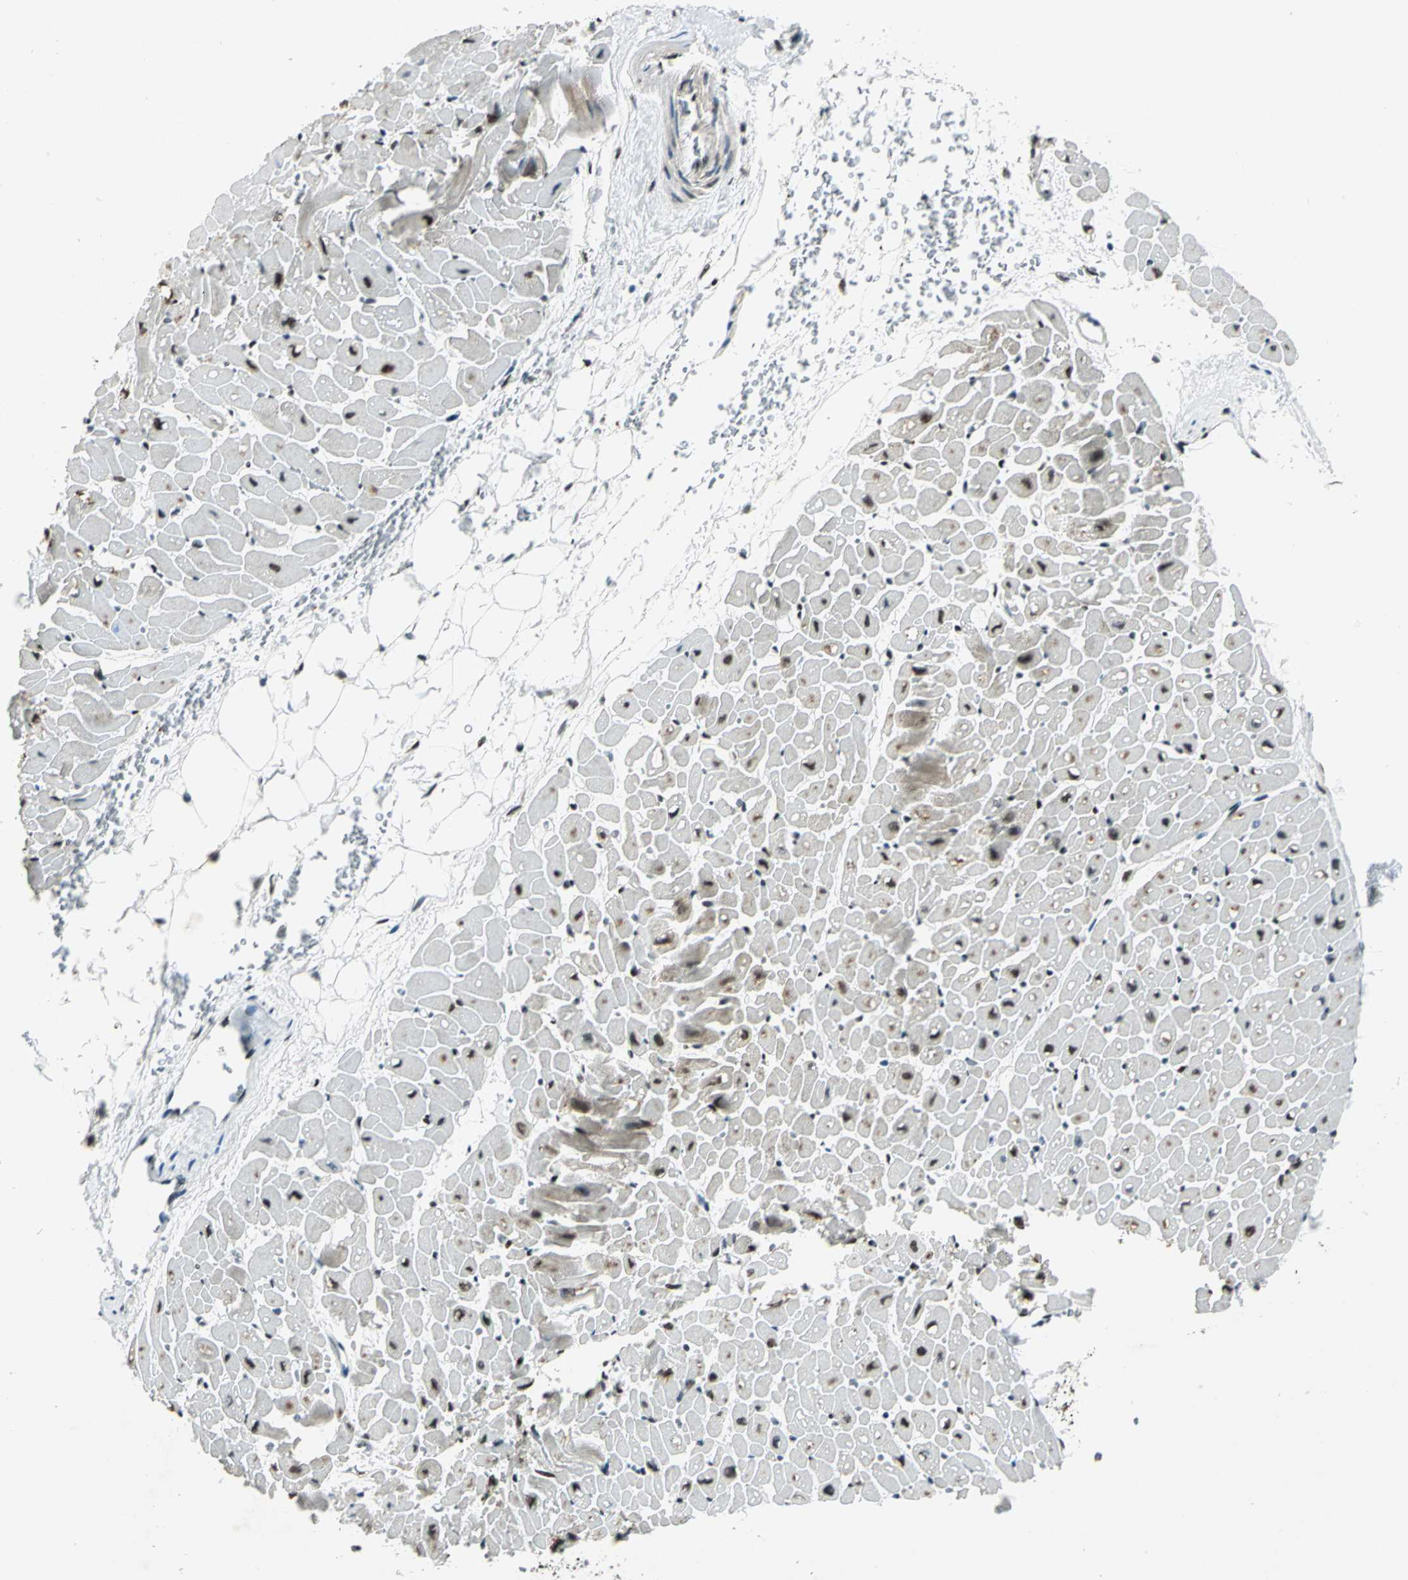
{"staining": {"intensity": "moderate", "quantity": ">75%", "location": "nuclear"}, "tissue": "heart muscle", "cell_type": "Cardiomyocytes", "image_type": "normal", "snomed": [{"axis": "morphology", "description": "Normal tissue, NOS"}, {"axis": "topography", "description": "Heart"}], "caption": "IHC image of benign heart muscle stained for a protein (brown), which displays medium levels of moderate nuclear expression in about >75% of cardiomyocytes.", "gene": "KAT6B", "patient": {"sex": "male", "age": 45}}